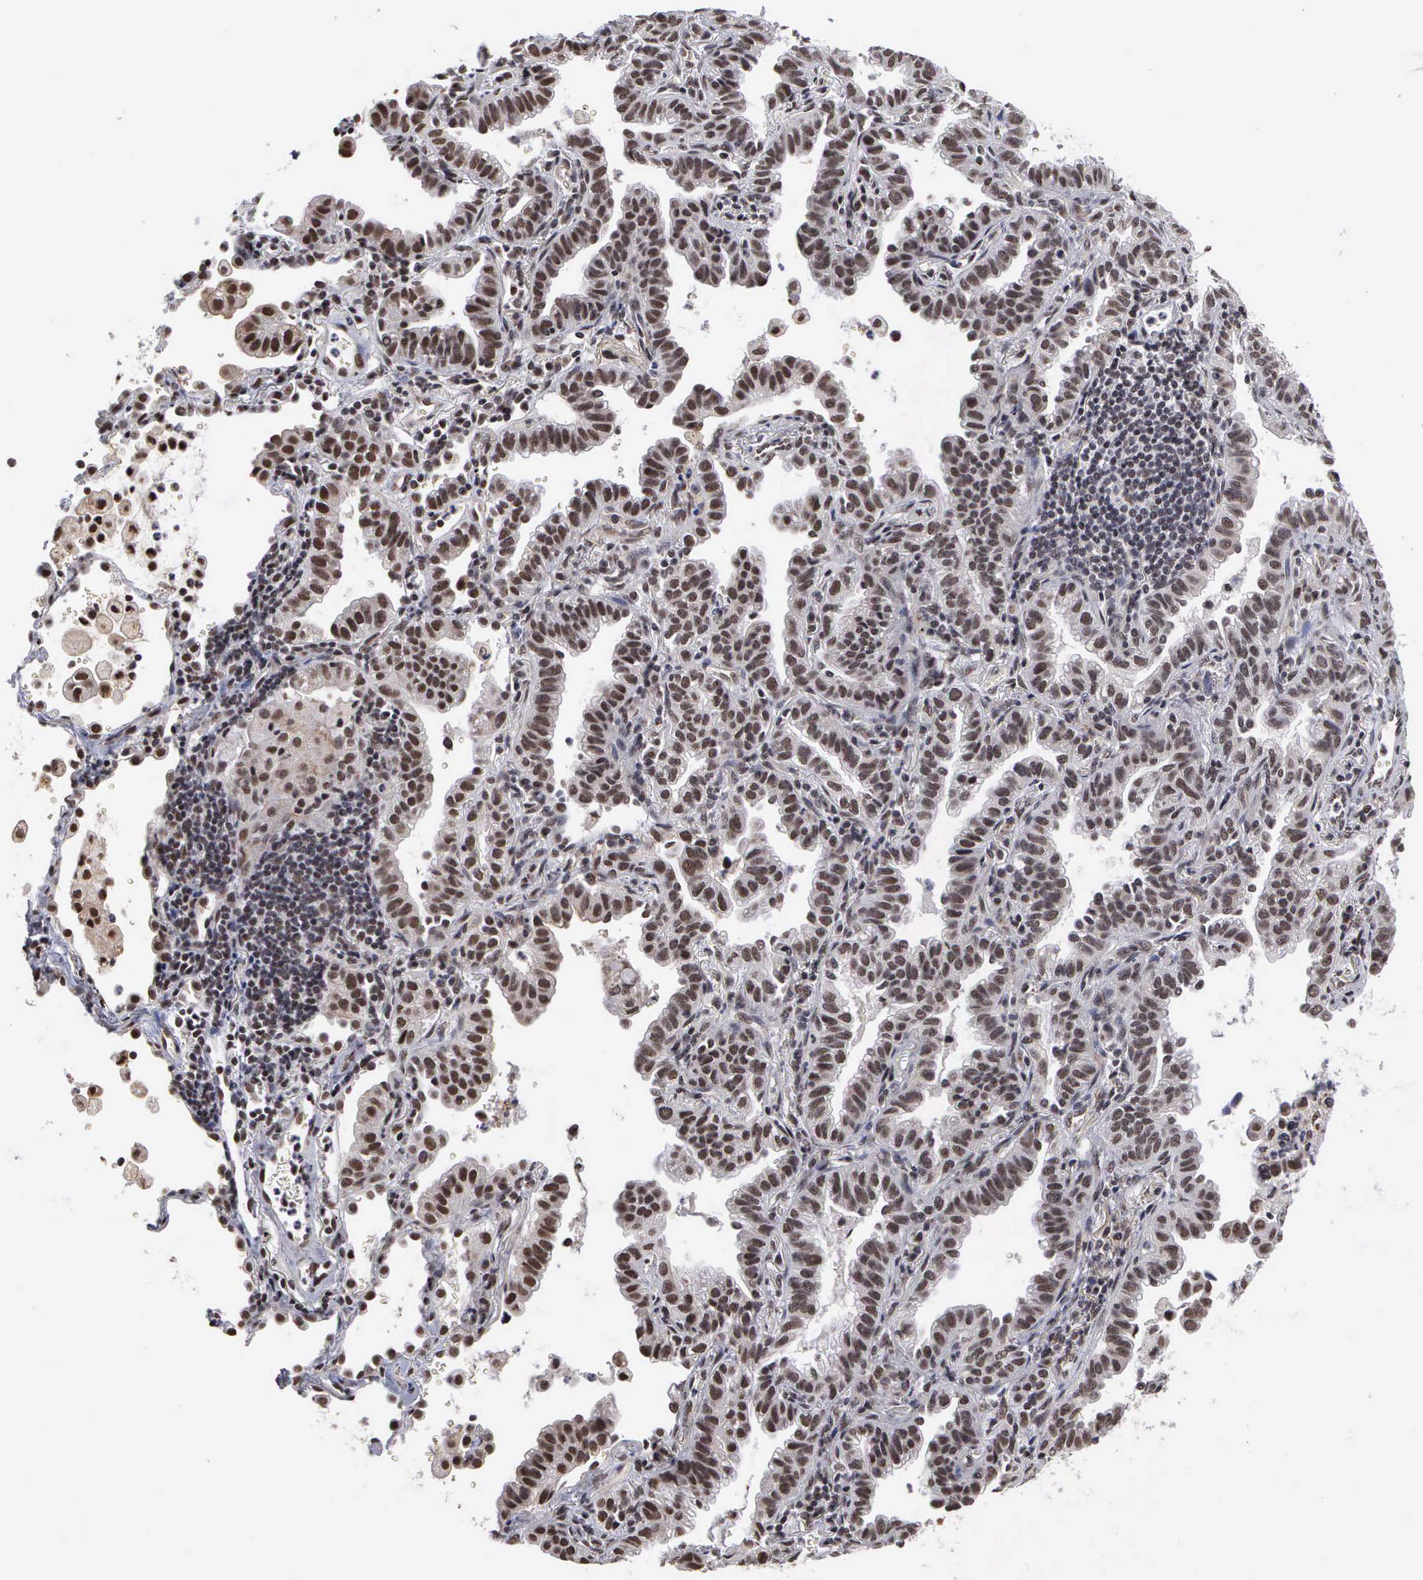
{"staining": {"intensity": "moderate", "quantity": ">75%", "location": "nuclear"}, "tissue": "lung cancer", "cell_type": "Tumor cells", "image_type": "cancer", "snomed": [{"axis": "morphology", "description": "Adenocarcinoma, NOS"}, {"axis": "topography", "description": "Lung"}], "caption": "Protein staining exhibits moderate nuclear expression in about >75% of tumor cells in adenocarcinoma (lung).", "gene": "GTF2A1", "patient": {"sex": "female", "age": 50}}